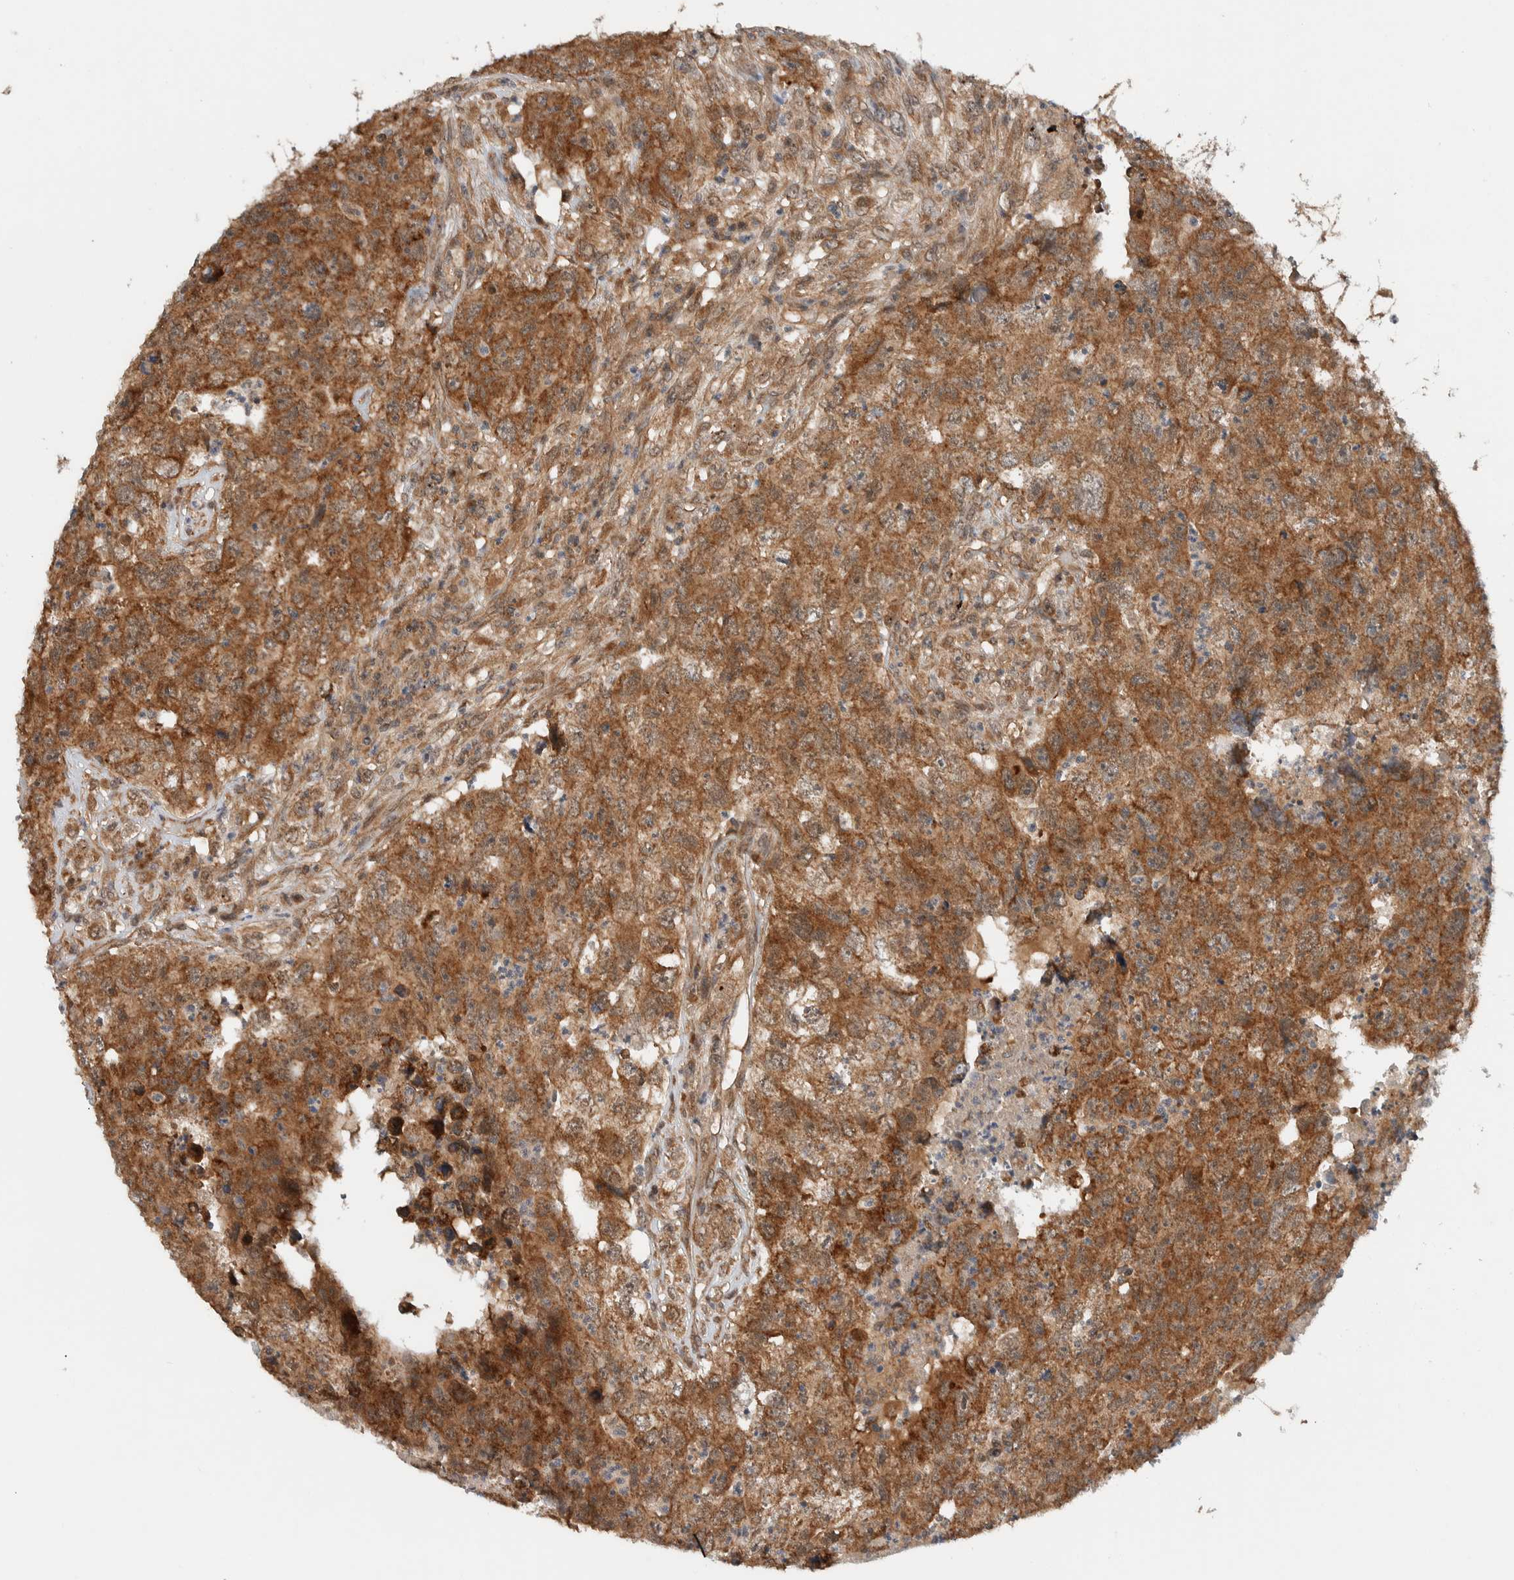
{"staining": {"intensity": "moderate", "quantity": ">75%", "location": "cytoplasmic/membranous"}, "tissue": "testis cancer", "cell_type": "Tumor cells", "image_type": "cancer", "snomed": [{"axis": "morphology", "description": "Carcinoma, Embryonal, NOS"}, {"axis": "topography", "description": "Testis"}], "caption": "A medium amount of moderate cytoplasmic/membranous positivity is present in about >75% of tumor cells in testis cancer tissue.", "gene": "KLHL6", "patient": {"sex": "male", "age": 32}}